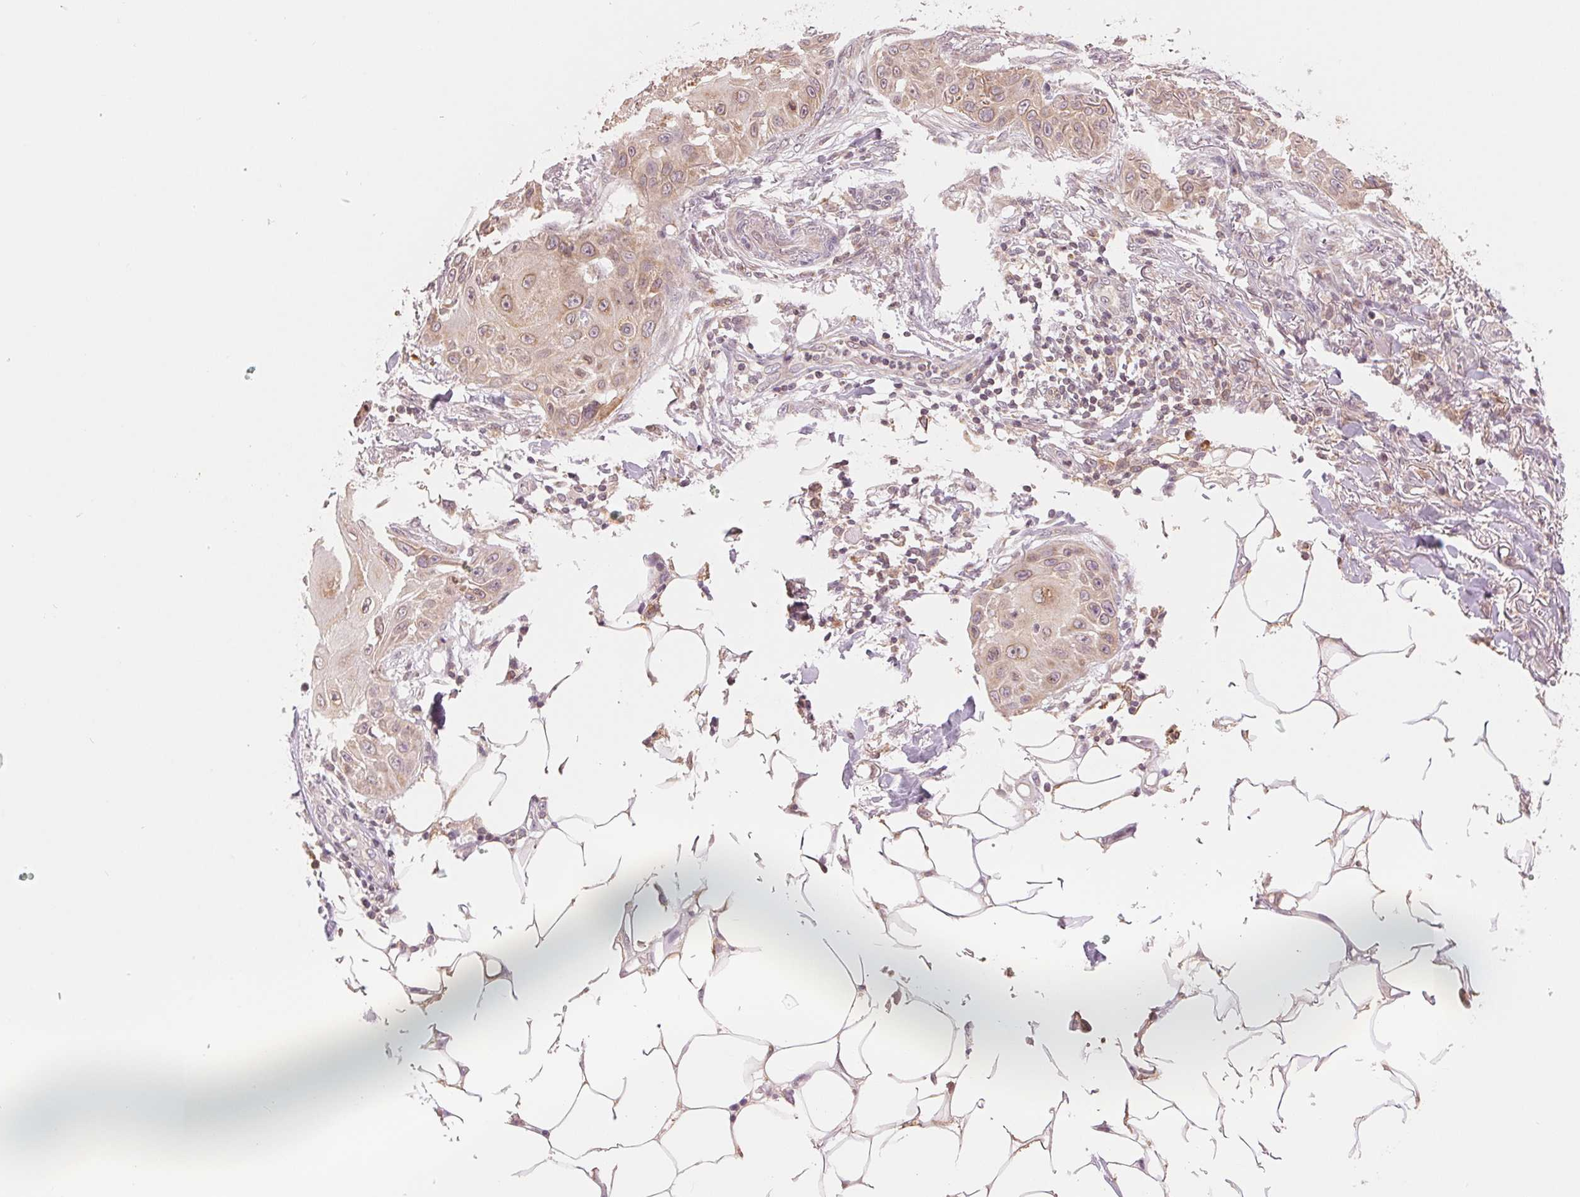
{"staining": {"intensity": "weak", "quantity": ">75%", "location": "cytoplasmic/membranous"}, "tissue": "skin cancer", "cell_type": "Tumor cells", "image_type": "cancer", "snomed": [{"axis": "morphology", "description": "Squamous cell carcinoma, NOS"}, {"axis": "topography", "description": "Skin"}], "caption": "Skin squamous cell carcinoma stained with IHC shows weak cytoplasmic/membranous staining in approximately >75% of tumor cells. (DAB (3,3'-diaminobenzidine) IHC, brown staining for protein, blue staining for nuclei).", "gene": "TECR", "patient": {"sex": "female", "age": 91}}